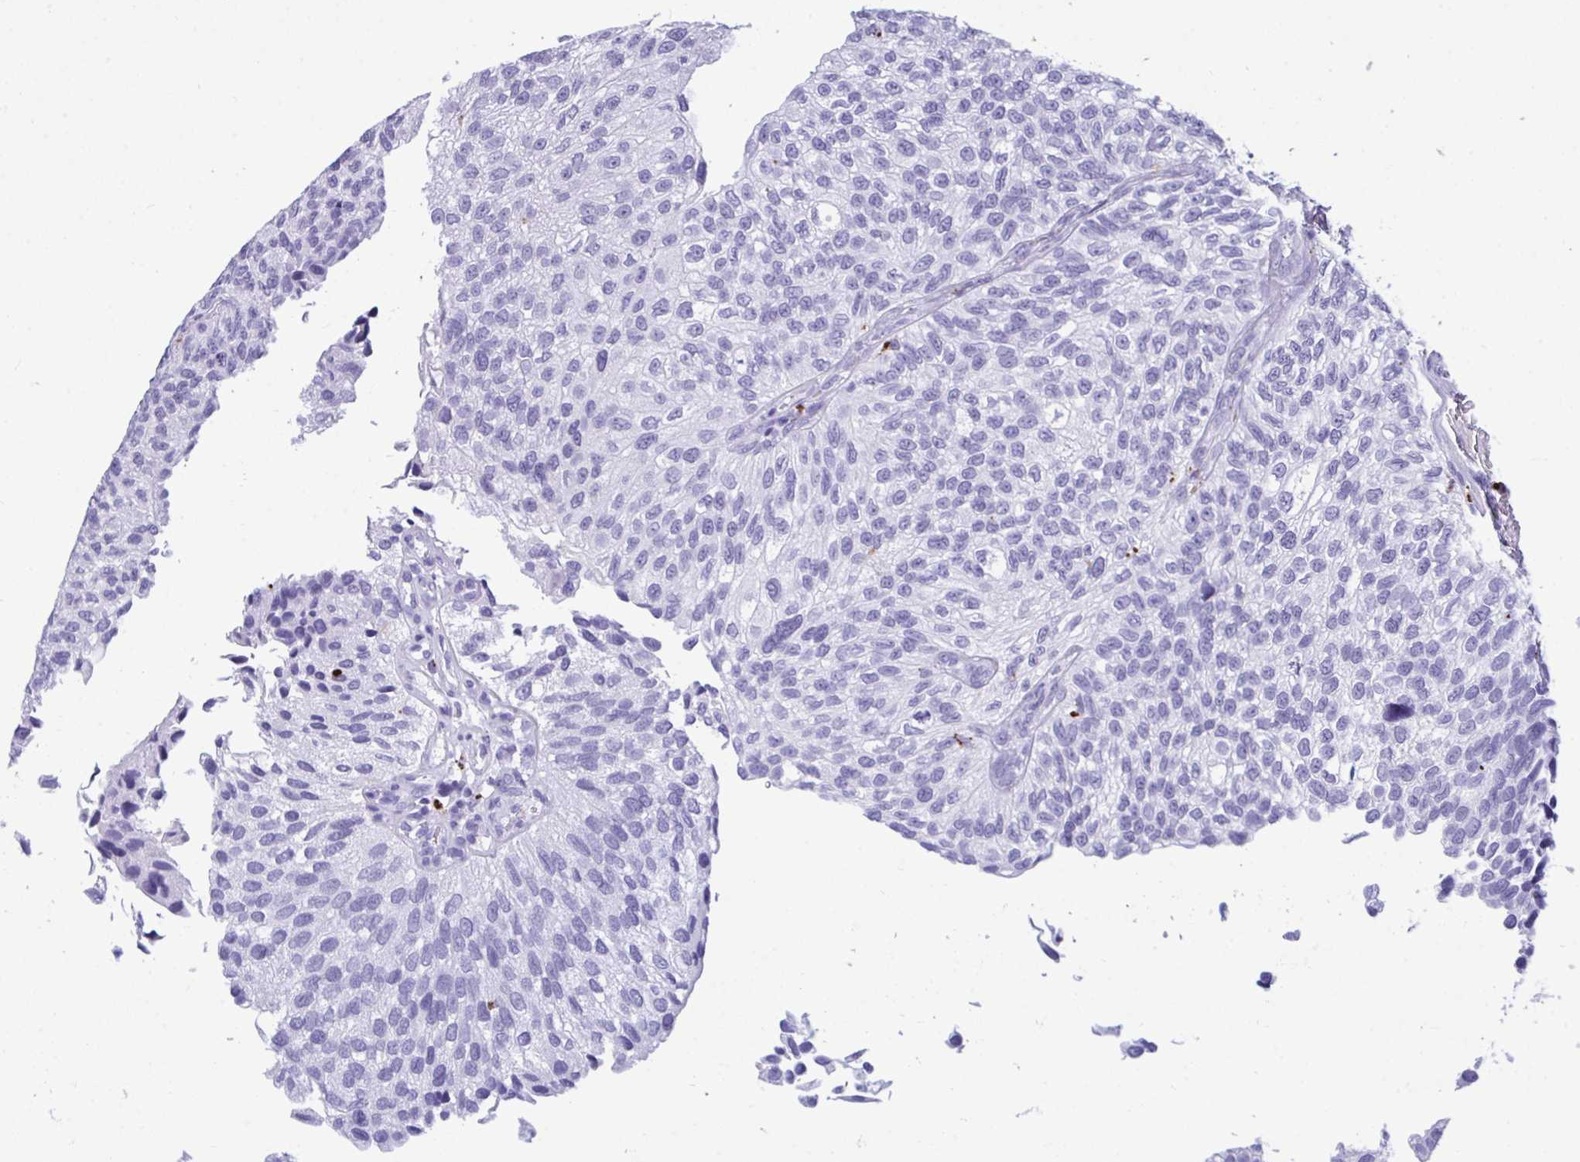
{"staining": {"intensity": "negative", "quantity": "none", "location": "none"}, "tissue": "urothelial cancer", "cell_type": "Tumor cells", "image_type": "cancer", "snomed": [{"axis": "morphology", "description": "Urothelial carcinoma, NOS"}, {"axis": "topography", "description": "Urinary bladder"}], "caption": "Urothelial cancer was stained to show a protein in brown. There is no significant positivity in tumor cells.", "gene": "CPVL", "patient": {"sex": "male", "age": 87}}